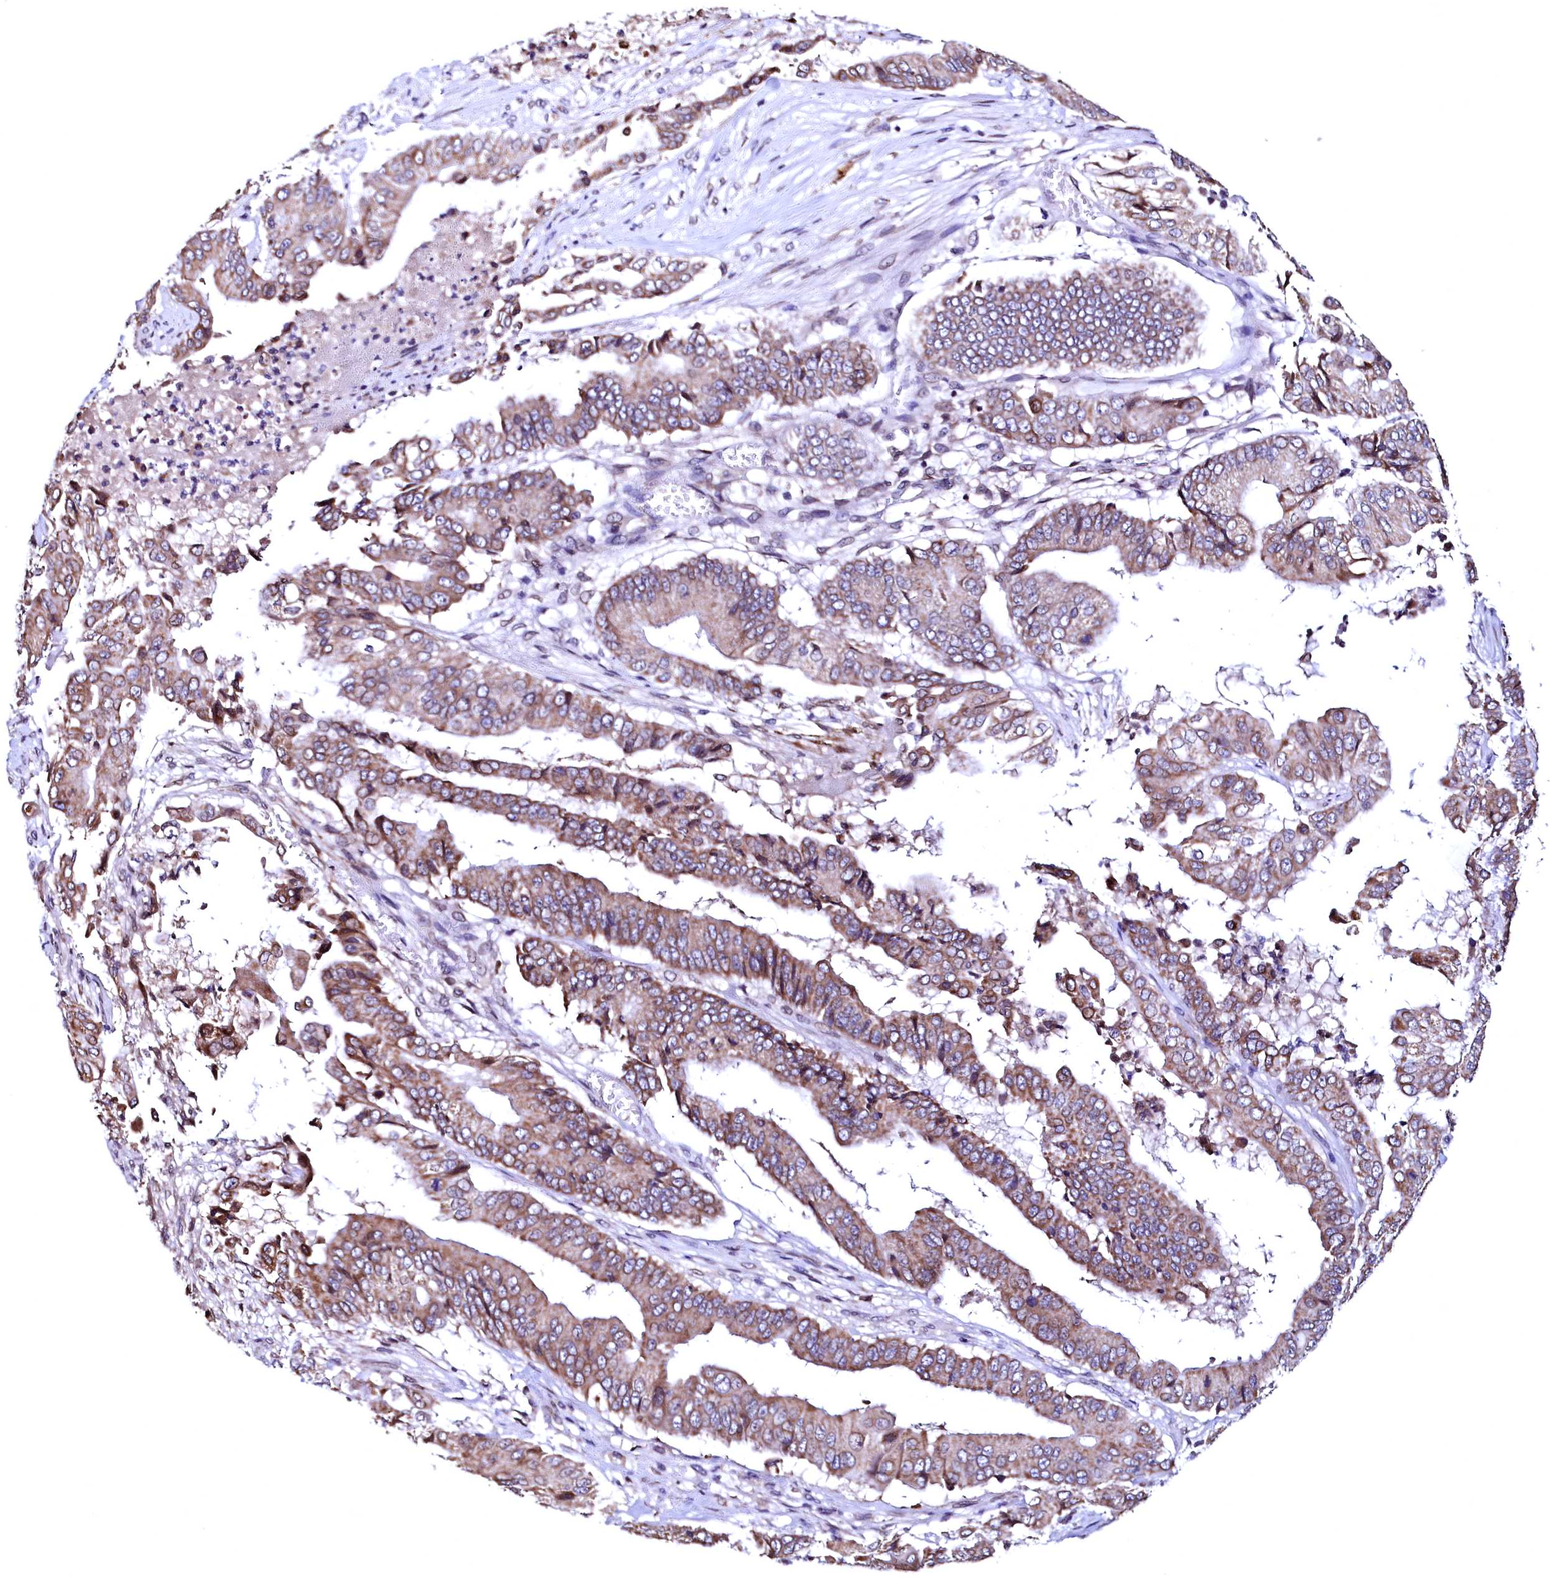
{"staining": {"intensity": "weak", "quantity": "25%-75%", "location": "cytoplasmic/membranous"}, "tissue": "pancreatic cancer", "cell_type": "Tumor cells", "image_type": "cancer", "snomed": [{"axis": "morphology", "description": "Adenocarcinoma, NOS"}, {"axis": "topography", "description": "Pancreas"}], "caption": "Weak cytoplasmic/membranous staining is seen in approximately 25%-75% of tumor cells in pancreatic cancer (adenocarcinoma).", "gene": "HAND1", "patient": {"sex": "female", "age": 77}}